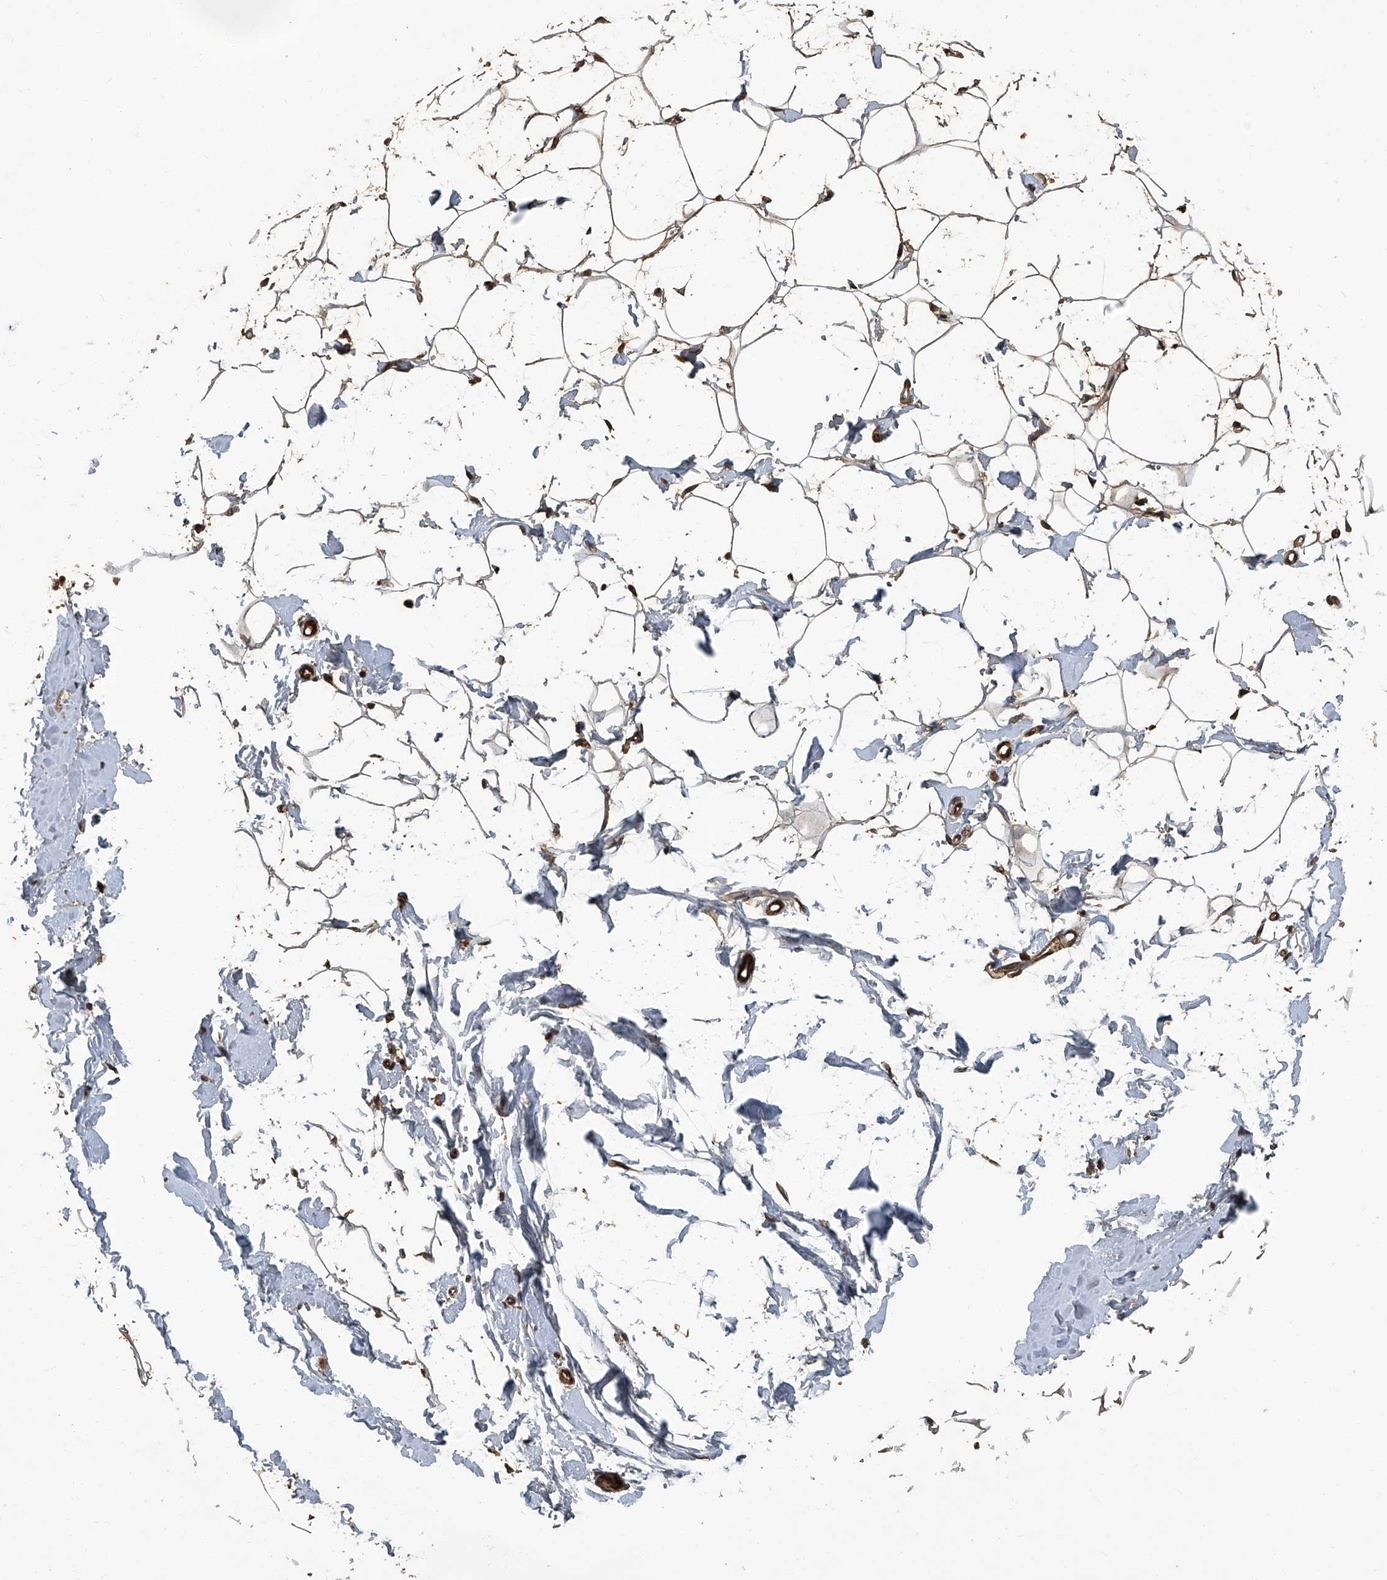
{"staining": {"intensity": "moderate", "quantity": ">75%", "location": "cytoplasmic/membranous,nuclear"}, "tissue": "adipose tissue", "cell_type": "Adipocytes", "image_type": "normal", "snomed": [{"axis": "morphology", "description": "Normal tissue, NOS"}, {"axis": "topography", "description": "Breast"}], "caption": "IHC of normal adipose tissue reveals medium levels of moderate cytoplasmic/membranous,nuclear staining in approximately >75% of adipocytes.", "gene": "GPR132", "patient": {"sex": "female", "age": 23}}